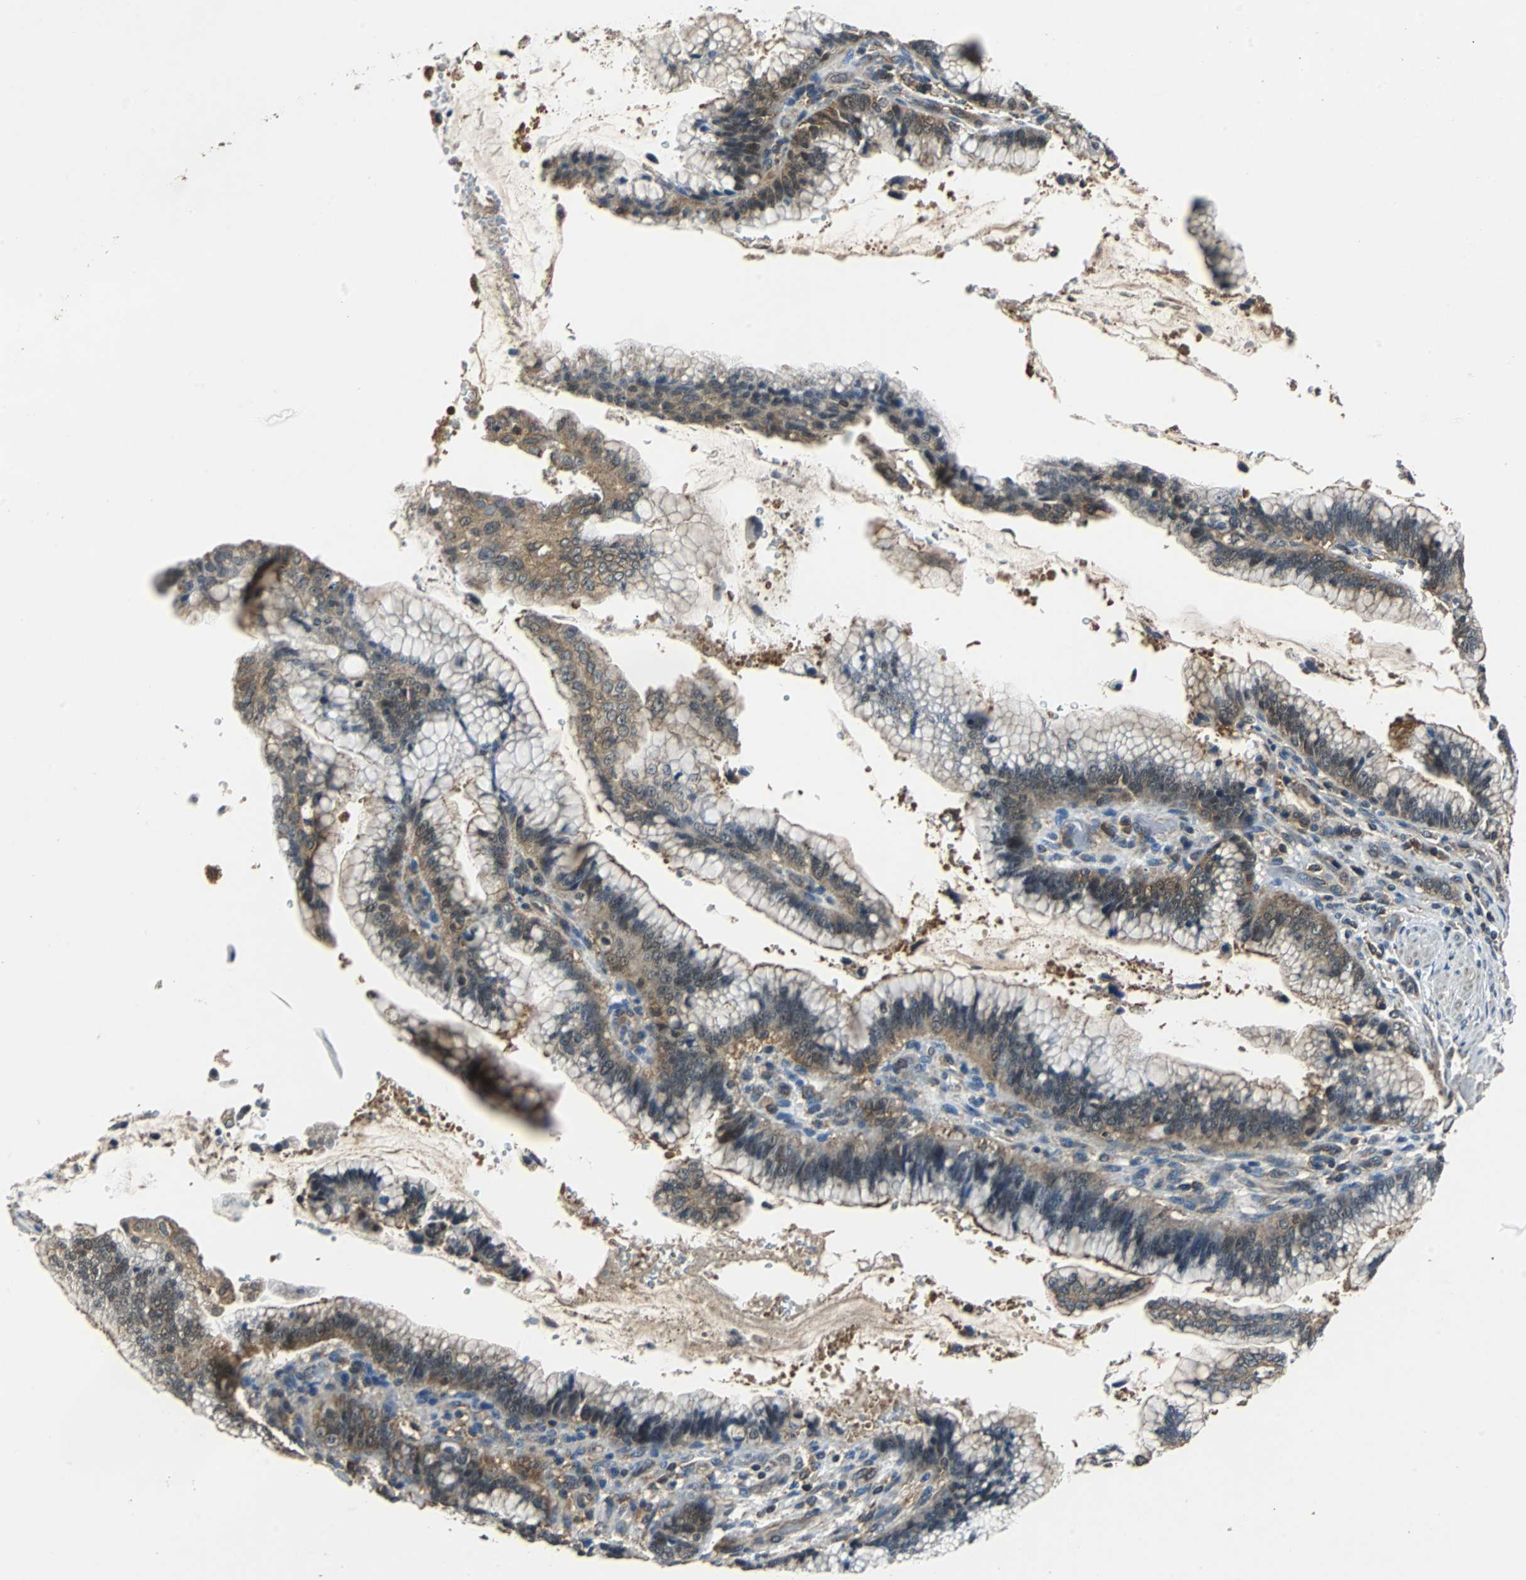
{"staining": {"intensity": "moderate", "quantity": "25%-75%", "location": "cytoplasmic/membranous"}, "tissue": "pancreatic cancer", "cell_type": "Tumor cells", "image_type": "cancer", "snomed": [{"axis": "morphology", "description": "Adenocarcinoma, NOS"}, {"axis": "topography", "description": "Pancreas"}], "caption": "A brown stain highlights moderate cytoplasmic/membranous positivity of a protein in pancreatic adenocarcinoma tumor cells.", "gene": "VBP1", "patient": {"sex": "female", "age": 64}}